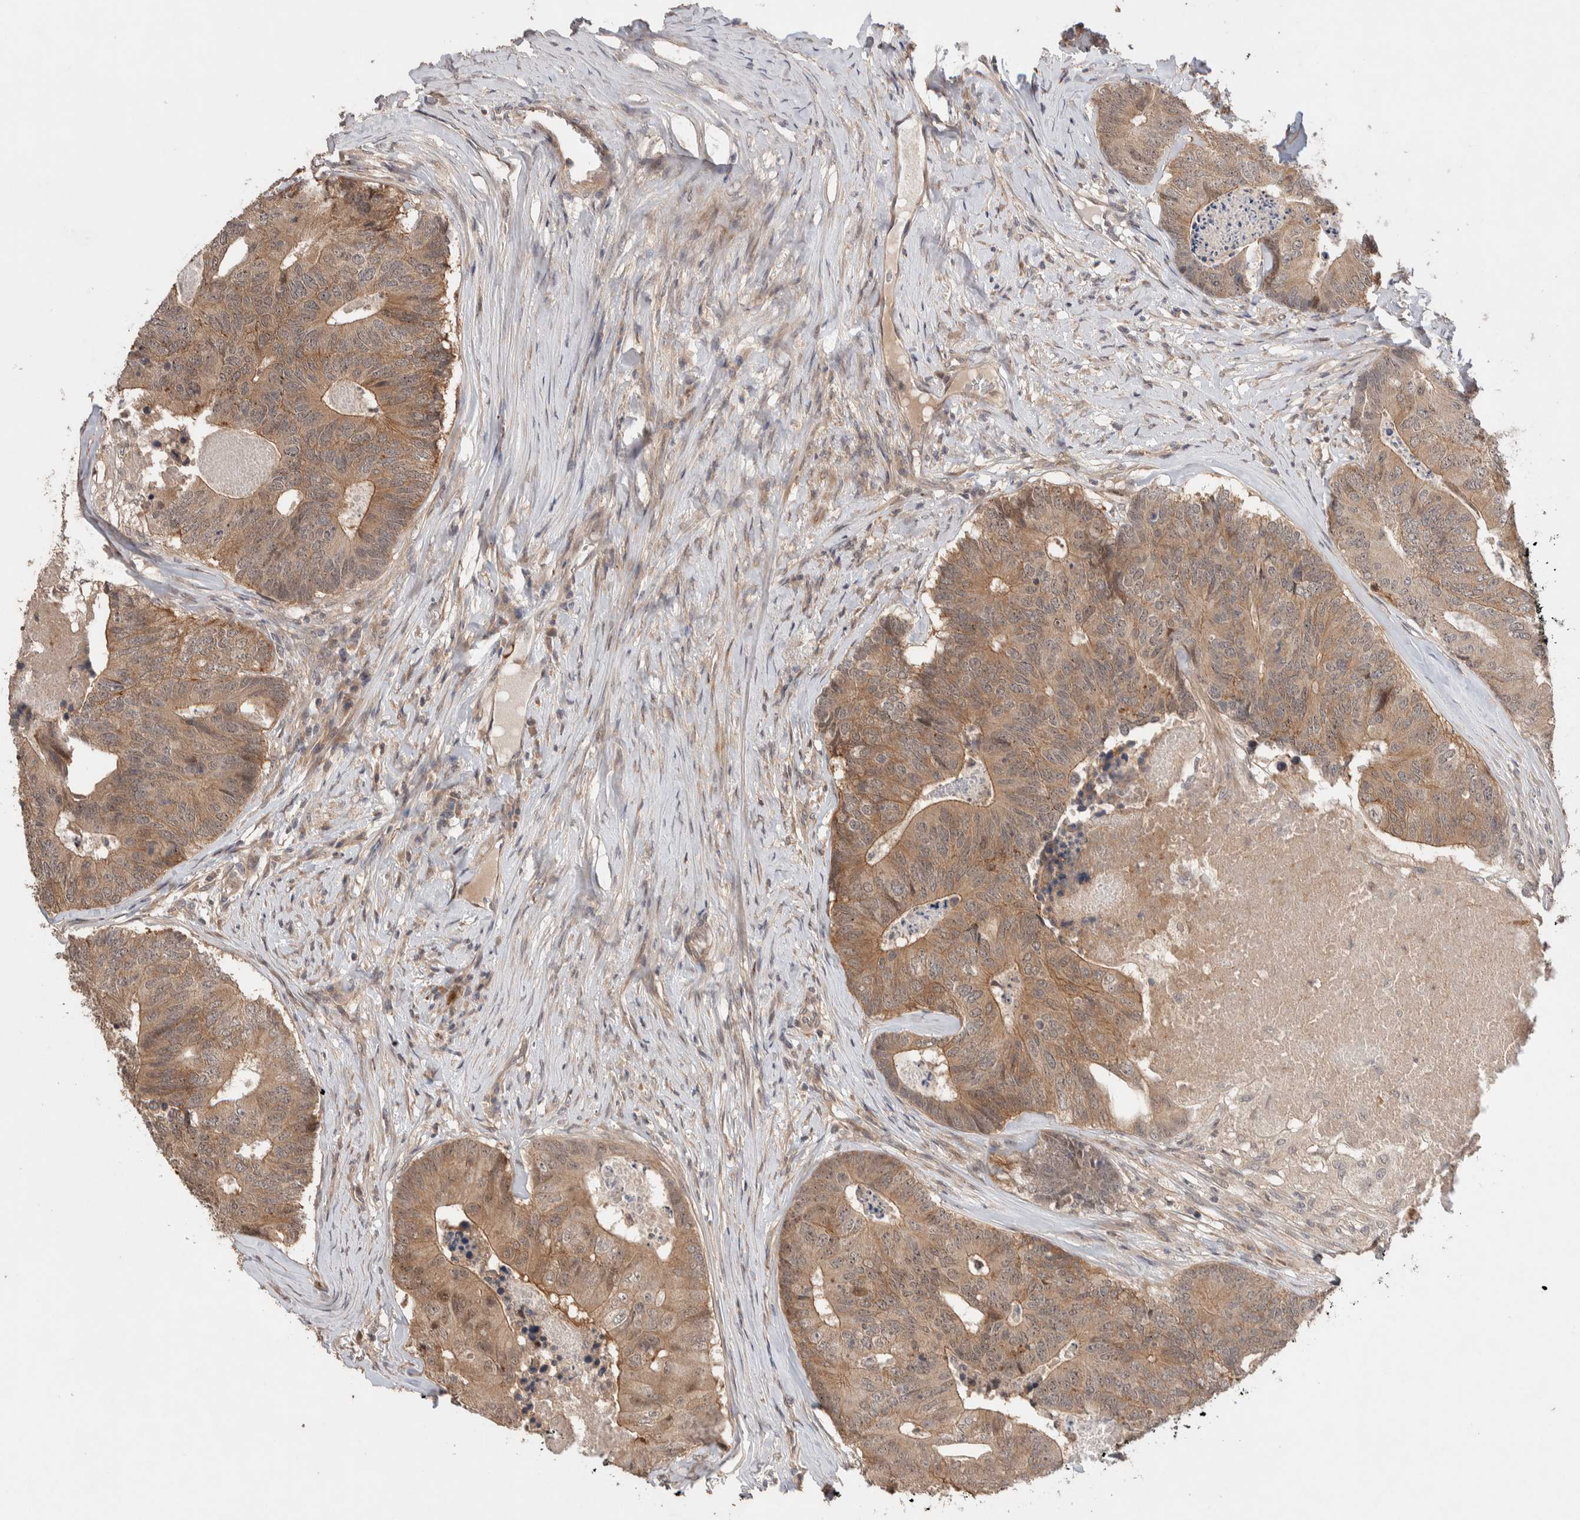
{"staining": {"intensity": "moderate", "quantity": ">75%", "location": "cytoplasmic/membranous"}, "tissue": "colorectal cancer", "cell_type": "Tumor cells", "image_type": "cancer", "snomed": [{"axis": "morphology", "description": "Adenocarcinoma, NOS"}, {"axis": "topography", "description": "Colon"}], "caption": "High-magnification brightfield microscopy of colorectal cancer (adenocarcinoma) stained with DAB (3,3'-diaminobenzidine) (brown) and counterstained with hematoxylin (blue). tumor cells exhibit moderate cytoplasmic/membranous staining is appreciated in approximately>75% of cells.", "gene": "CASK", "patient": {"sex": "female", "age": 67}}